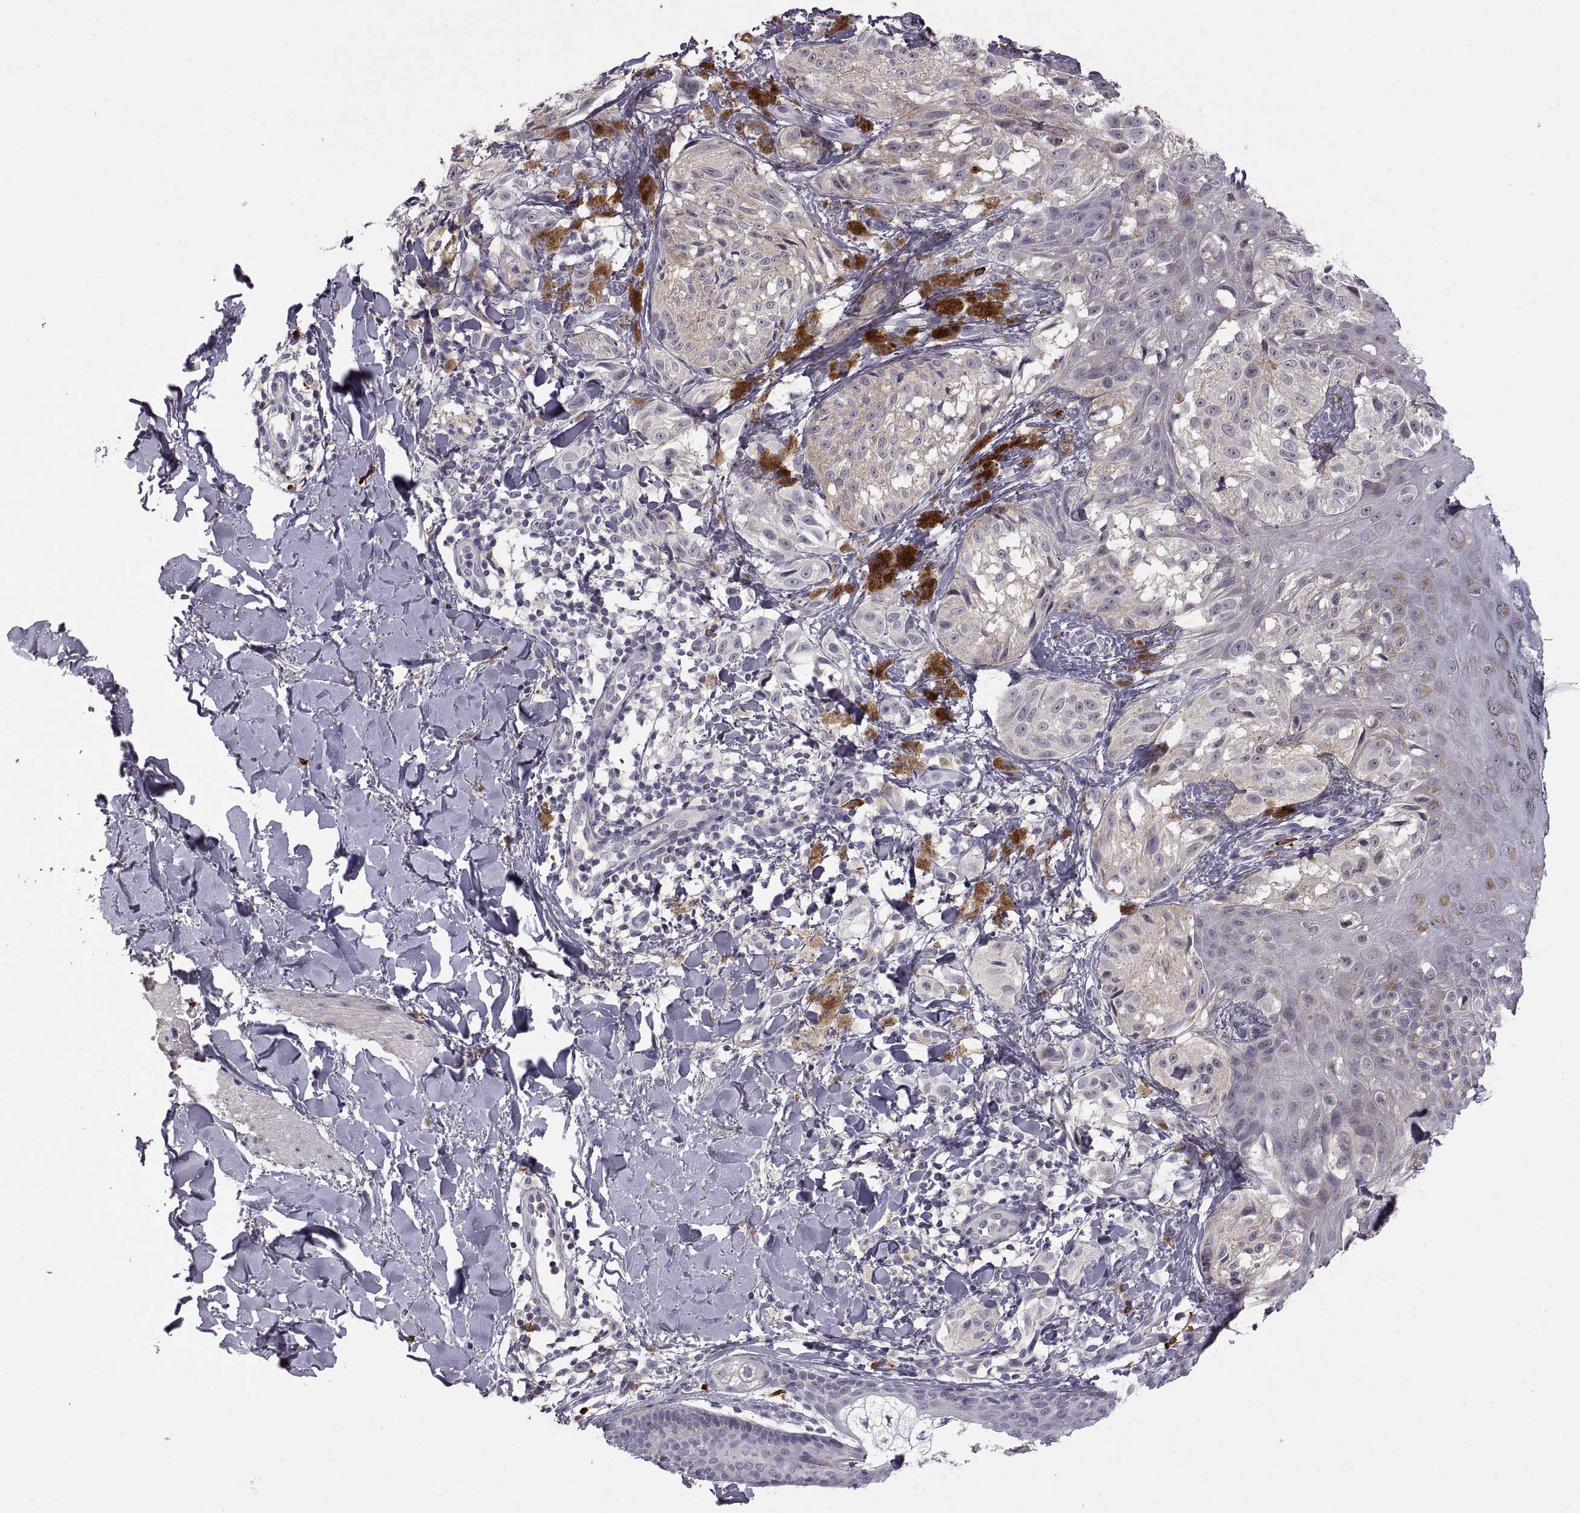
{"staining": {"intensity": "weak", "quantity": "<25%", "location": "cytoplasmic/membranous"}, "tissue": "melanoma", "cell_type": "Tumor cells", "image_type": "cancer", "snomed": [{"axis": "morphology", "description": "Malignant melanoma, NOS"}, {"axis": "topography", "description": "Skin"}], "caption": "Immunohistochemistry (IHC) photomicrograph of neoplastic tissue: human melanoma stained with DAB exhibits no significant protein expression in tumor cells. Nuclei are stained in blue.", "gene": "WFDC8", "patient": {"sex": "male", "age": 36}}